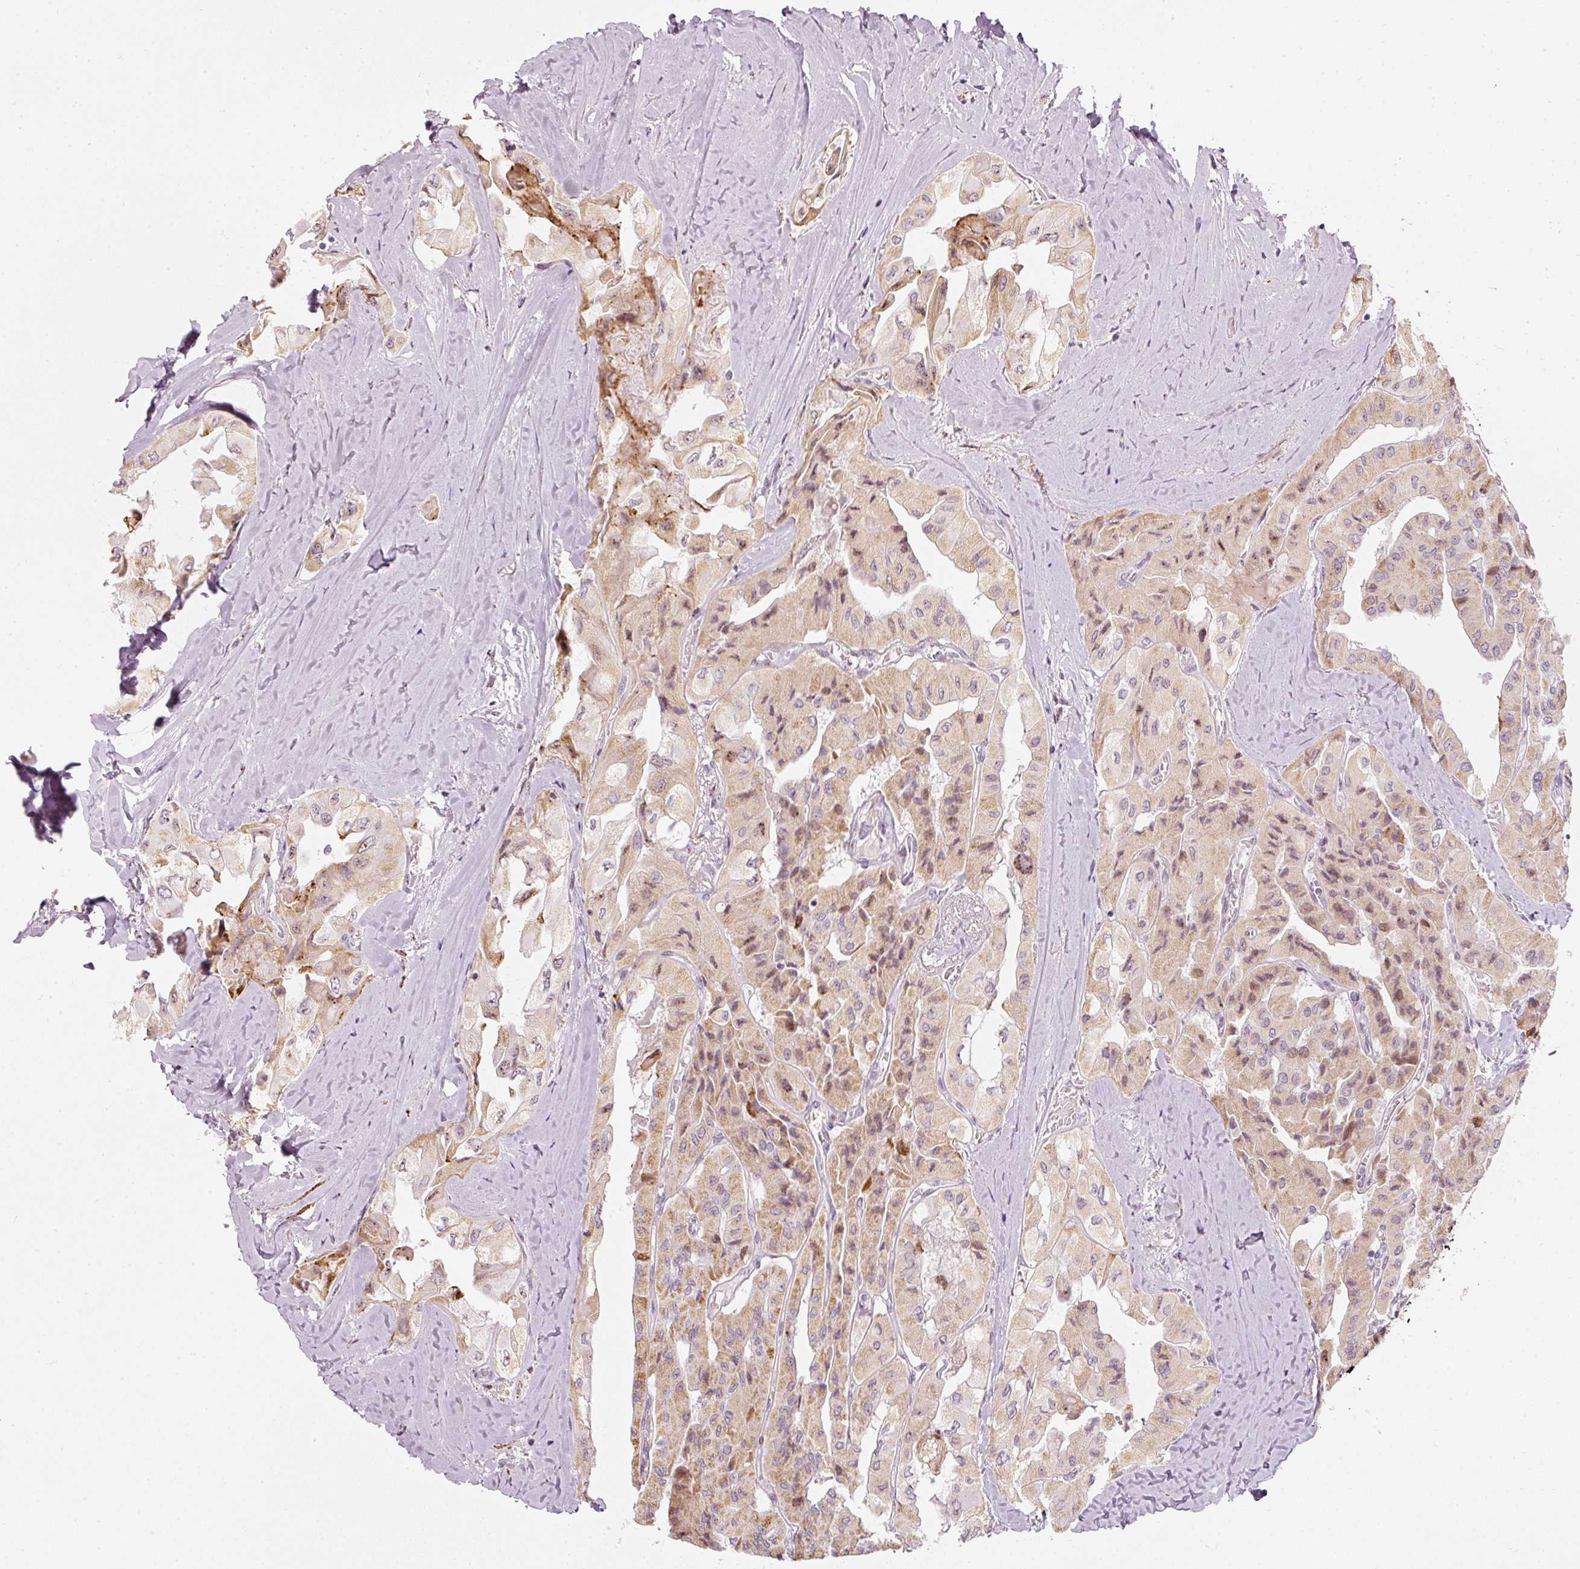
{"staining": {"intensity": "moderate", "quantity": "25%-75%", "location": "cytoplasmic/membranous,nuclear"}, "tissue": "thyroid cancer", "cell_type": "Tumor cells", "image_type": "cancer", "snomed": [{"axis": "morphology", "description": "Normal tissue, NOS"}, {"axis": "morphology", "description": "Papillary adenocarcinoma, NOS"}, {"axis": "topography", "description": "Thyroid gland"}], "caption": "Immunohistochemical staining of thyroid papillary adenocarcinoma exhibits moderate cytoplasmic/membranous and nuclear protein positivity in about 25%-75% of tumor cells. (DAB (3,3'-diaminobenzidine) IHC, brown staining for protein, blue staining for nuclei).", "gene": "RNF39", "patient": {"sex": "female", "age": 59}}